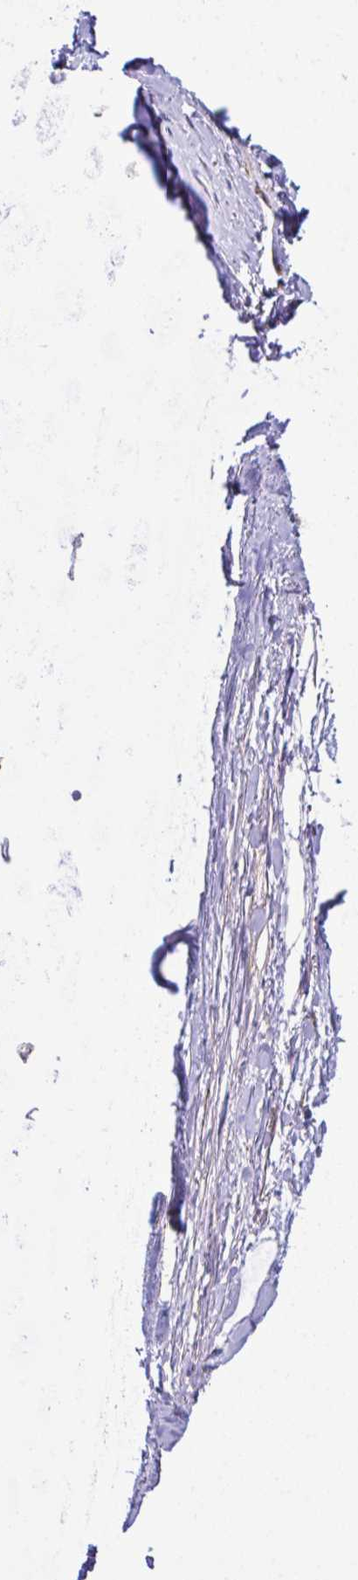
{"staining": {"intensity": "negative", "quantity": "none", "location": "none"}, "tissue": "adipose tissue", "cell_type": "Adipocytes", "image_type": "normal", "snomed": [{"axis": "morphology", "description": "Normal tissue, NOS"}, {"axis": "topography", "description": "Lymph node"}, {"axis": "topography", "description": "Cartilage tissue"}, {"axis": "topography", "description": "Bronchus"}], "caption": "The immunohistochemistry (IHC) histopathology image has no significant positivity in adipocytes of adipose tissue.", "gene": "SYNPO2L", "patient": {"sex": "female", "age": 70}}